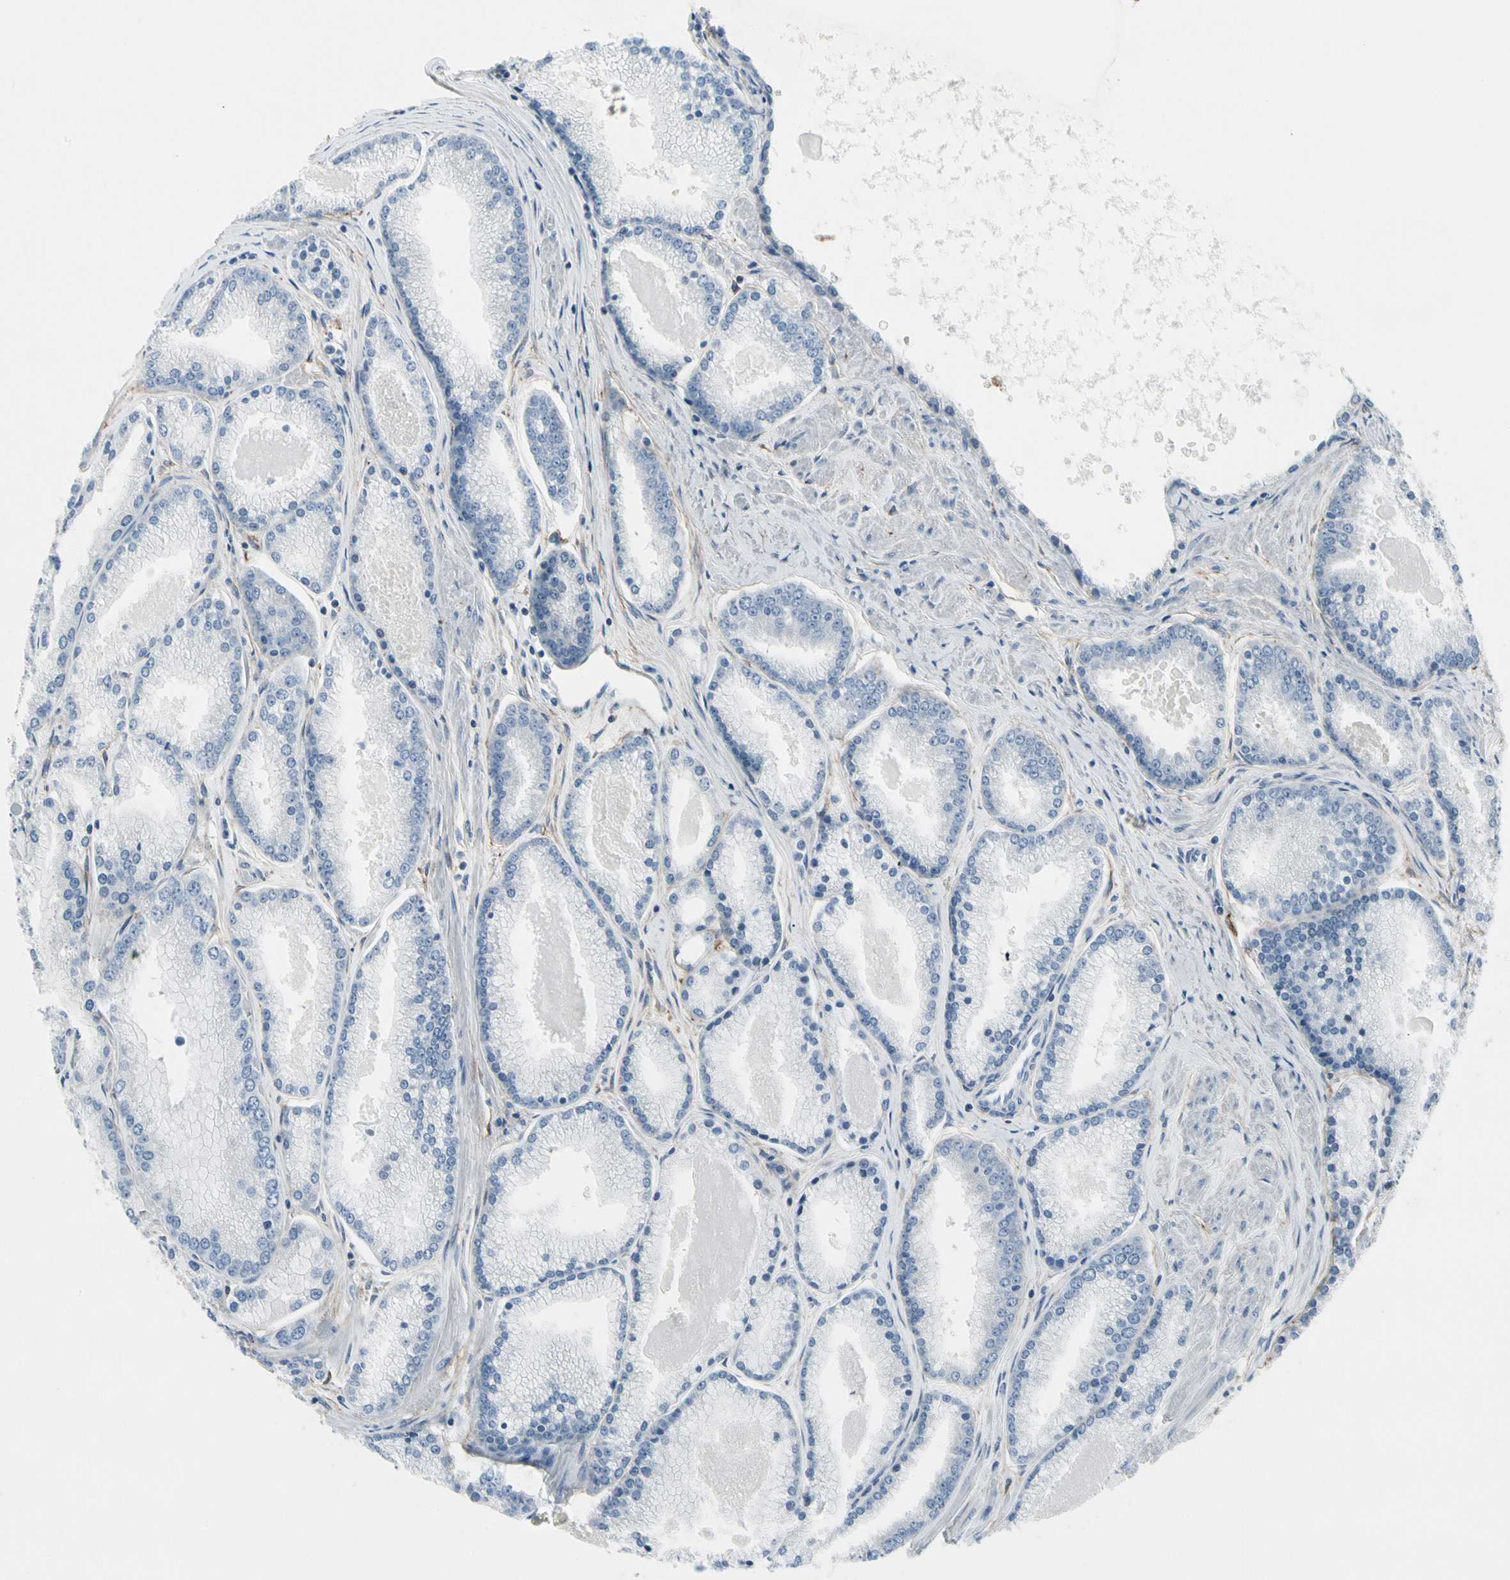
{"staining": {"intensity": "negative", "quantity": "none", "location": "none"}, "tissue": "prostate cancer", "cell_type": "Tumor cells", "image_type": "cancer", "snomed": [{"axis": "morphology", "description": "Adenocarcinoma, High grade"}, {"axis": "topography", "description": "Prostate"}], "caption": "Protein analysis of prostate cancer displays no significant expression in tumor cells.", "gene": "PIGR", "patient": {"sex": "male", "age": 61}}